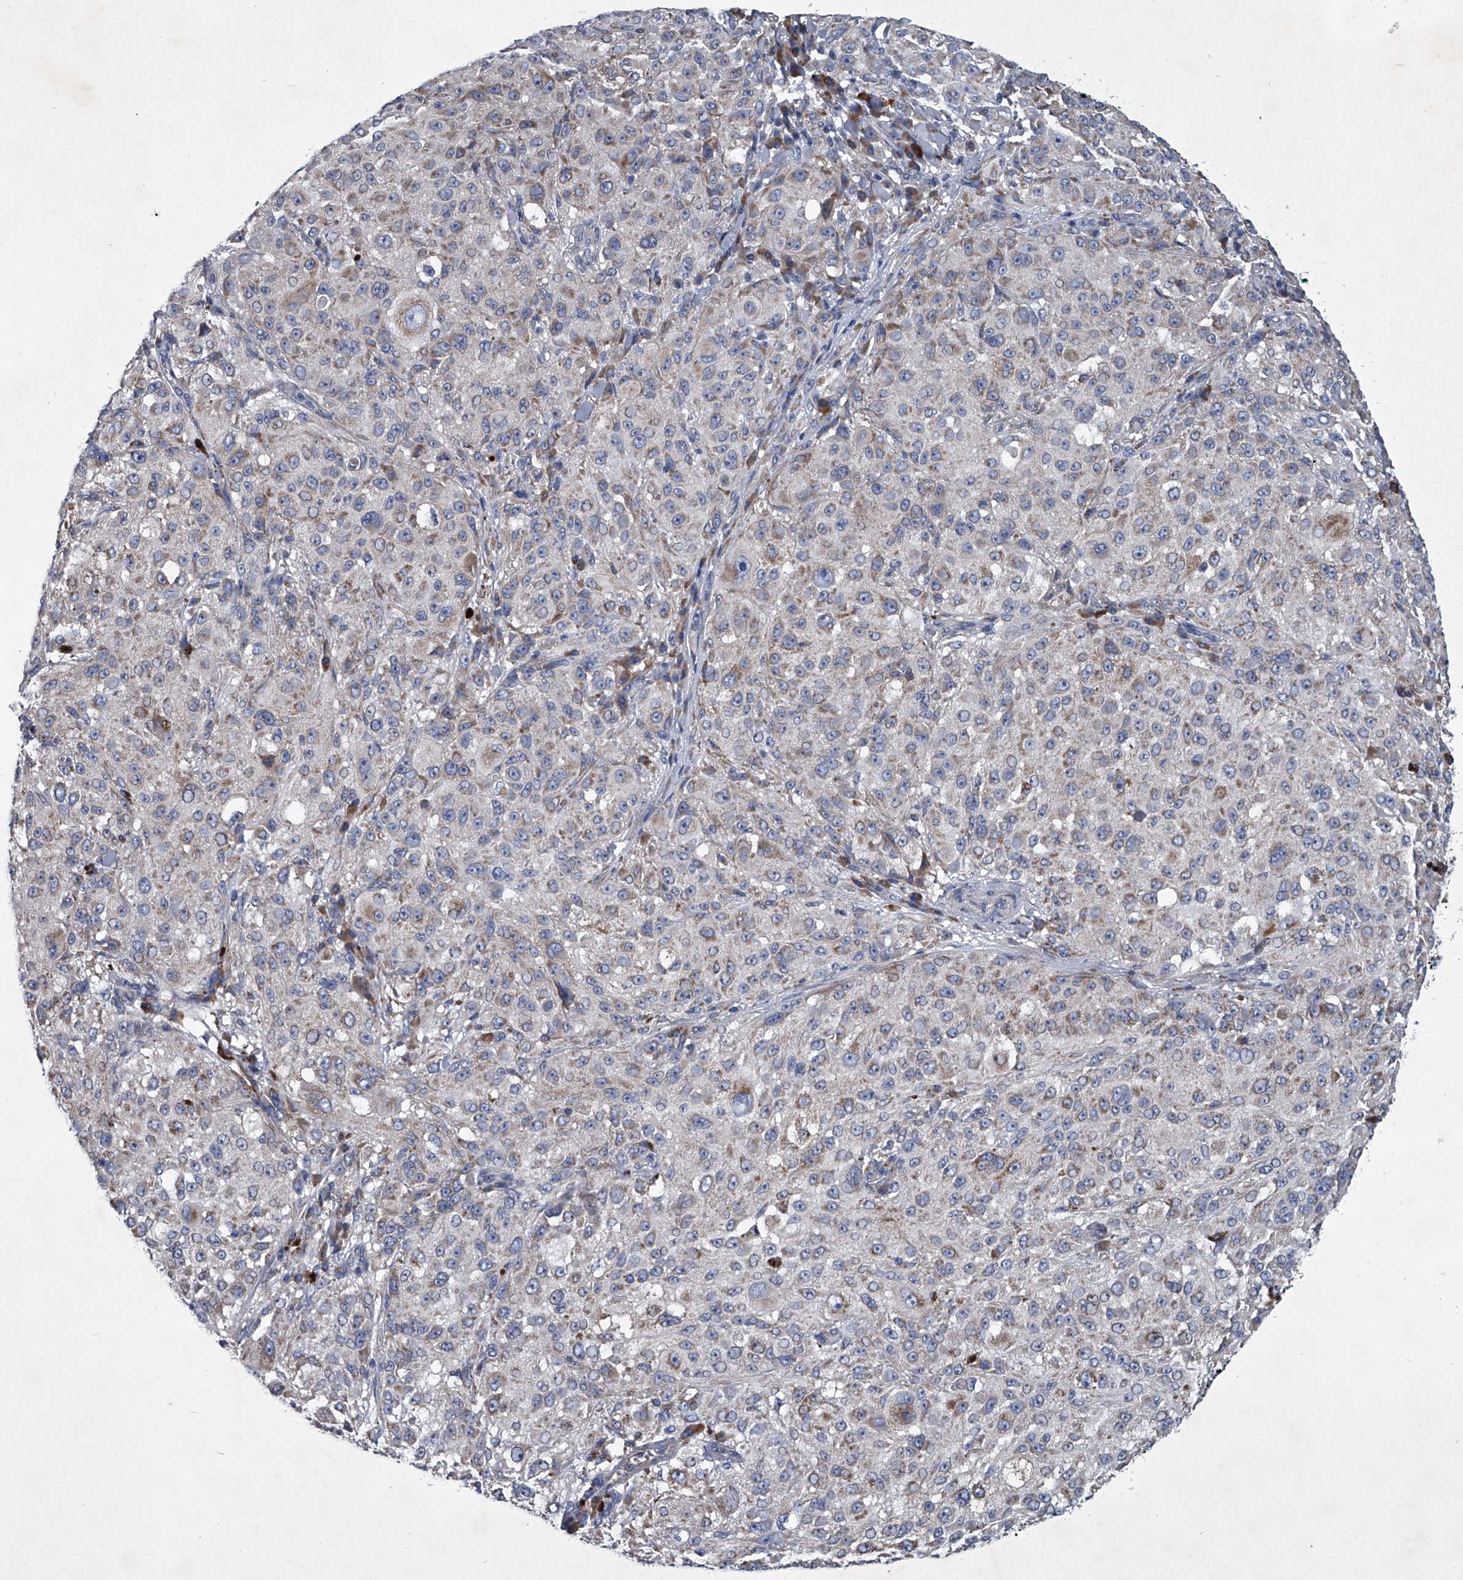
{"staining": {"intensity": "weak", "quantity": "<25%", "location": "cytoplasmic/membranous"}, "tissue": "melanoma", "cell_type": "Tumor cells", "image_type": "cancer", "snomed": [{"axis": "morphology", "description": "Necrosis, NOS"}, {"axis": "morphology", "description": "Malignant melanoma, NOS"}, {"axis": "topography", "description": "Skin"}], "caption": "DAB (3,3'-diaminobenzidine) immunohistochemical staining of malignant melanoma reveals no significant positivity in tumor cells. (DAB IHC with hematoxylin counter stain).", "gene": "ABCG1", "patient": {"sex": "female", "age": 87}}